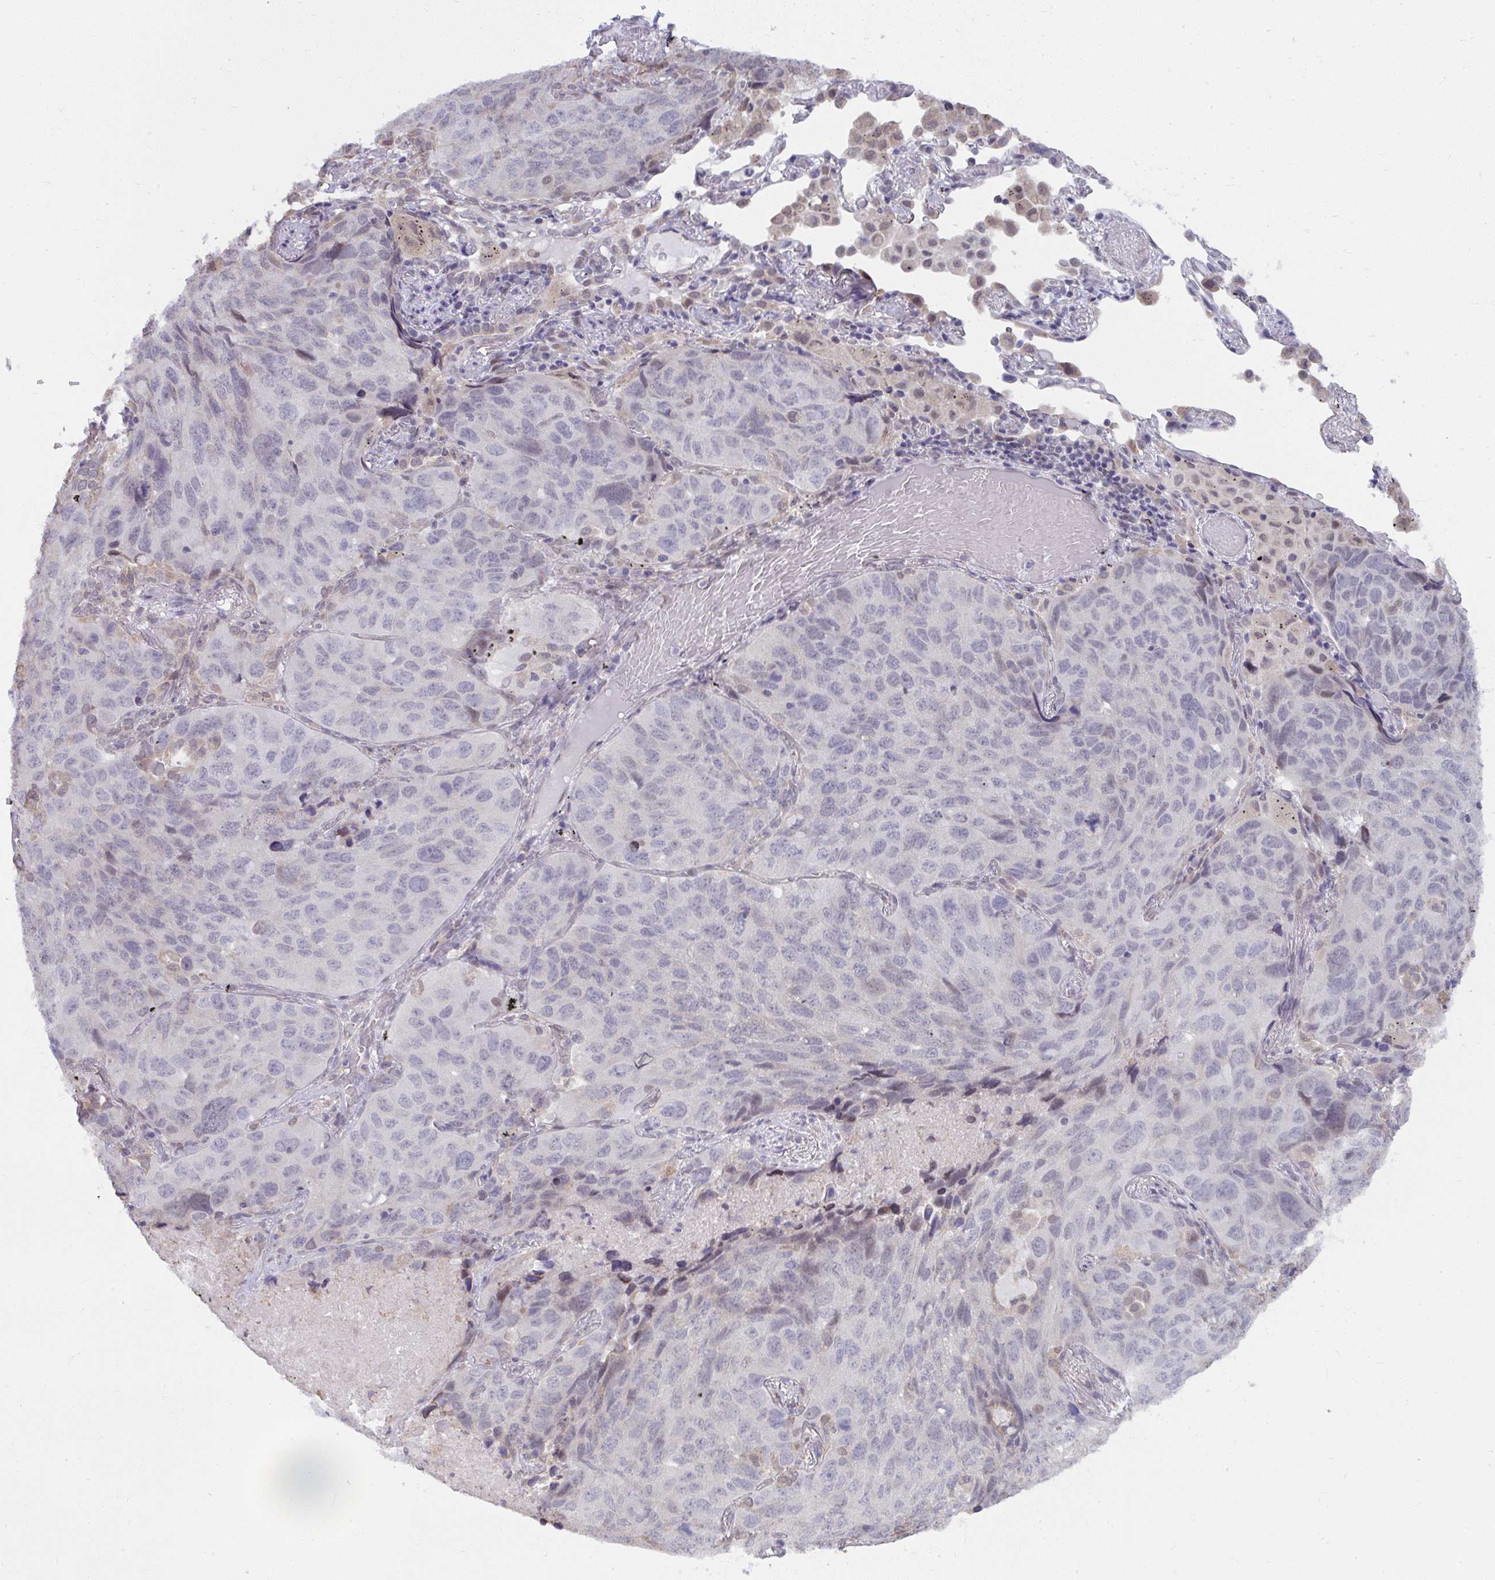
{"staining": {"intensity": "negative", "quantity": "none", "location": "none"}, "tissue": "lung cancer", "cell_type": "Tumor cells", "image_type": "cancer", "snomed": [{"axis": "morphology", "description": "Squamous cell carcinoma, NOS"}, {"axis": "topography", "description": "Lung"}], "caption": "DAB (3,3'-diaminobenzidine) immunohistochemical staining of lung cancer (squamous cell carcinoma) exhibits no significant staining in tumor cells.", "gene": "NMNAT1", "patient": {"sex": "male", "age": 60}}